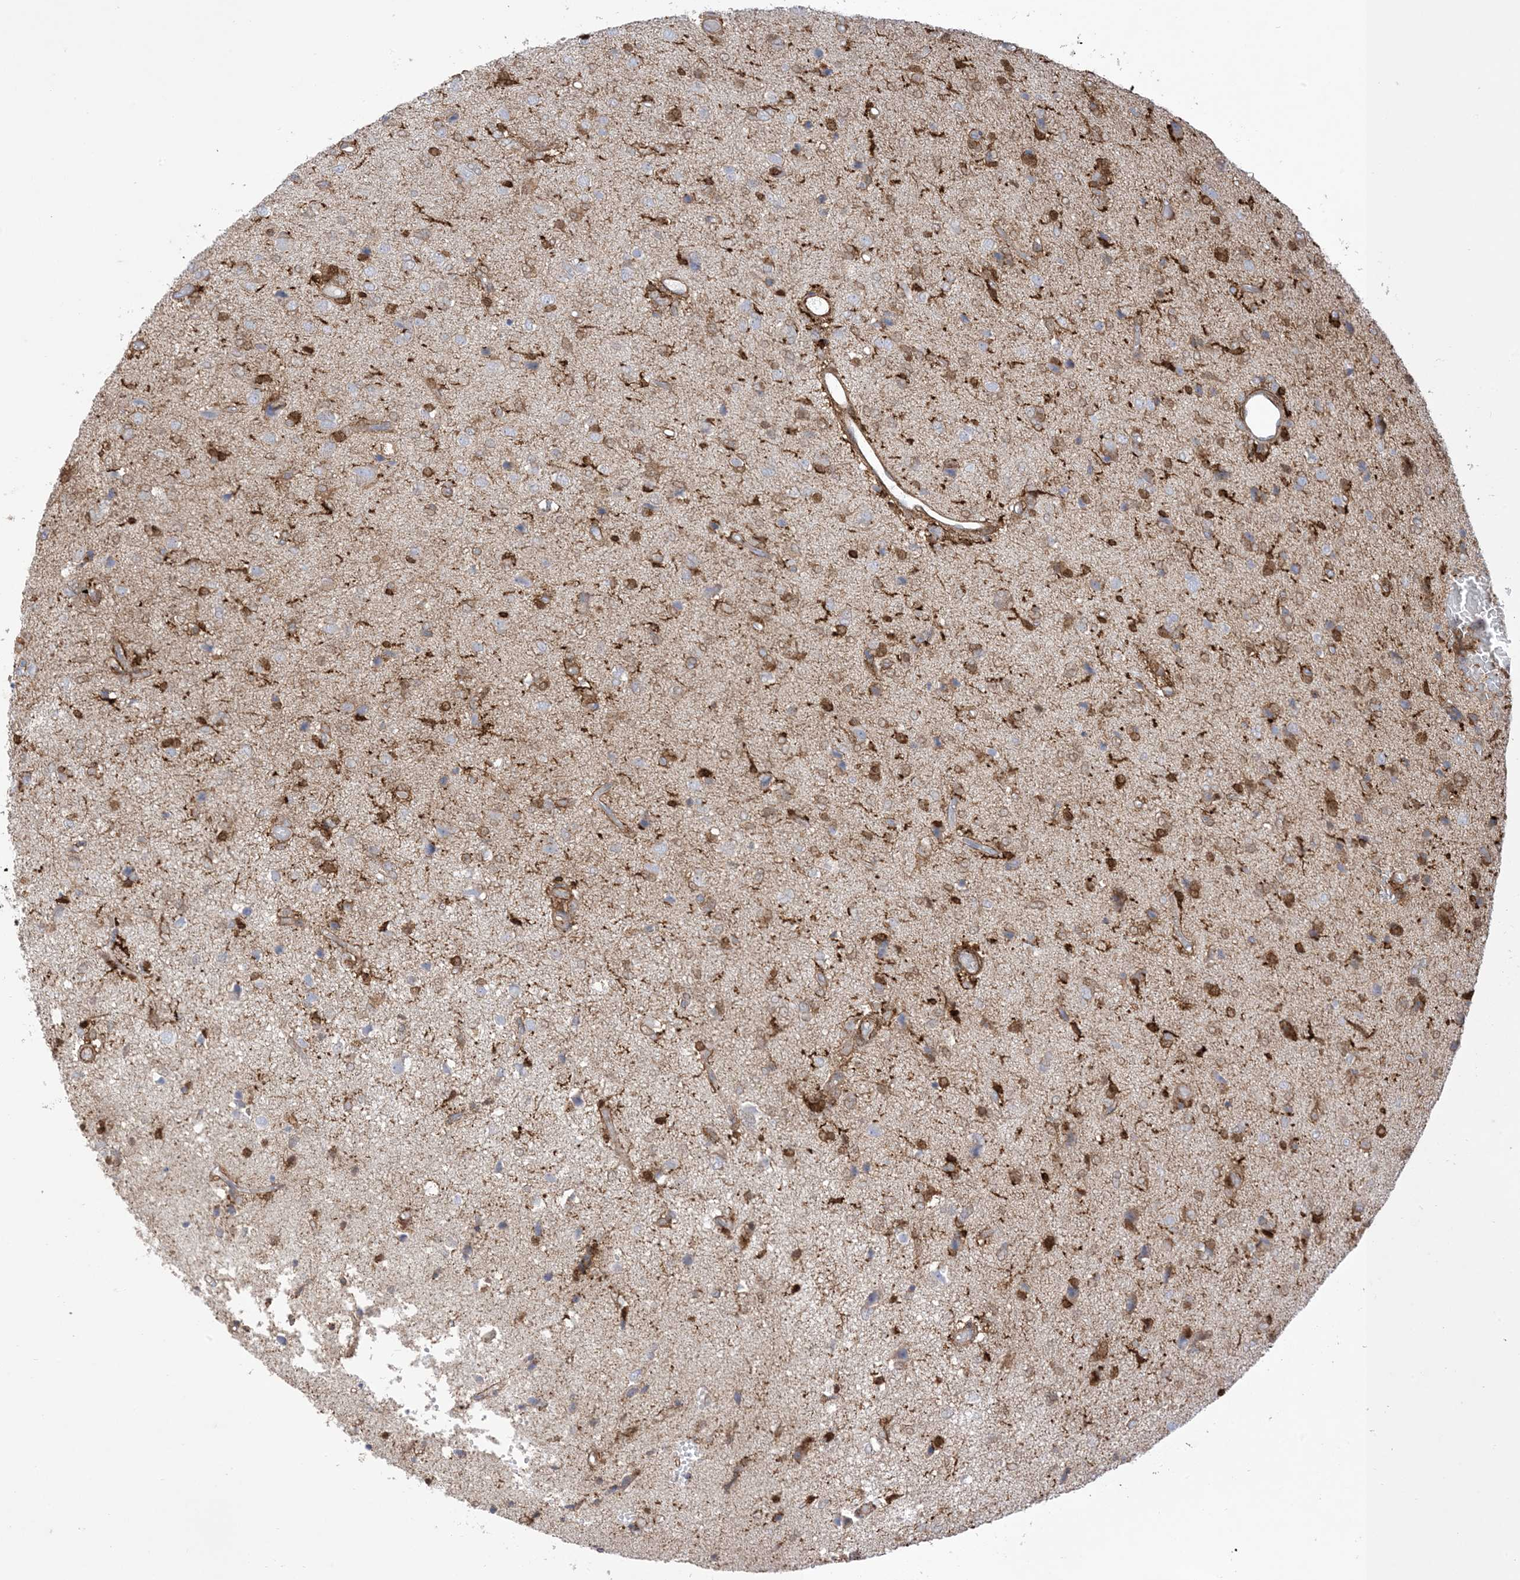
{"staining": {"intensity": "moderate", "quantity": "<25%", "location": "cytoplasmic/membranous"}, "tissue": "glioma", "cell_type": "Tumor cells", "image_type": "cancer", "snomed": [{"axis": "morphology", "description": "Glioma, malignant, High grade"}, {"axis": "topography", "description": "Brain"}], "caption": "Human high-grade glioma (malignant) stained with a brown dye demonstrates moderate cytoplasmic/membranous positive positivity in about <25% of tumor cells.", "gene": "GSN", "patient": {"sex": "female", "age": 59}}